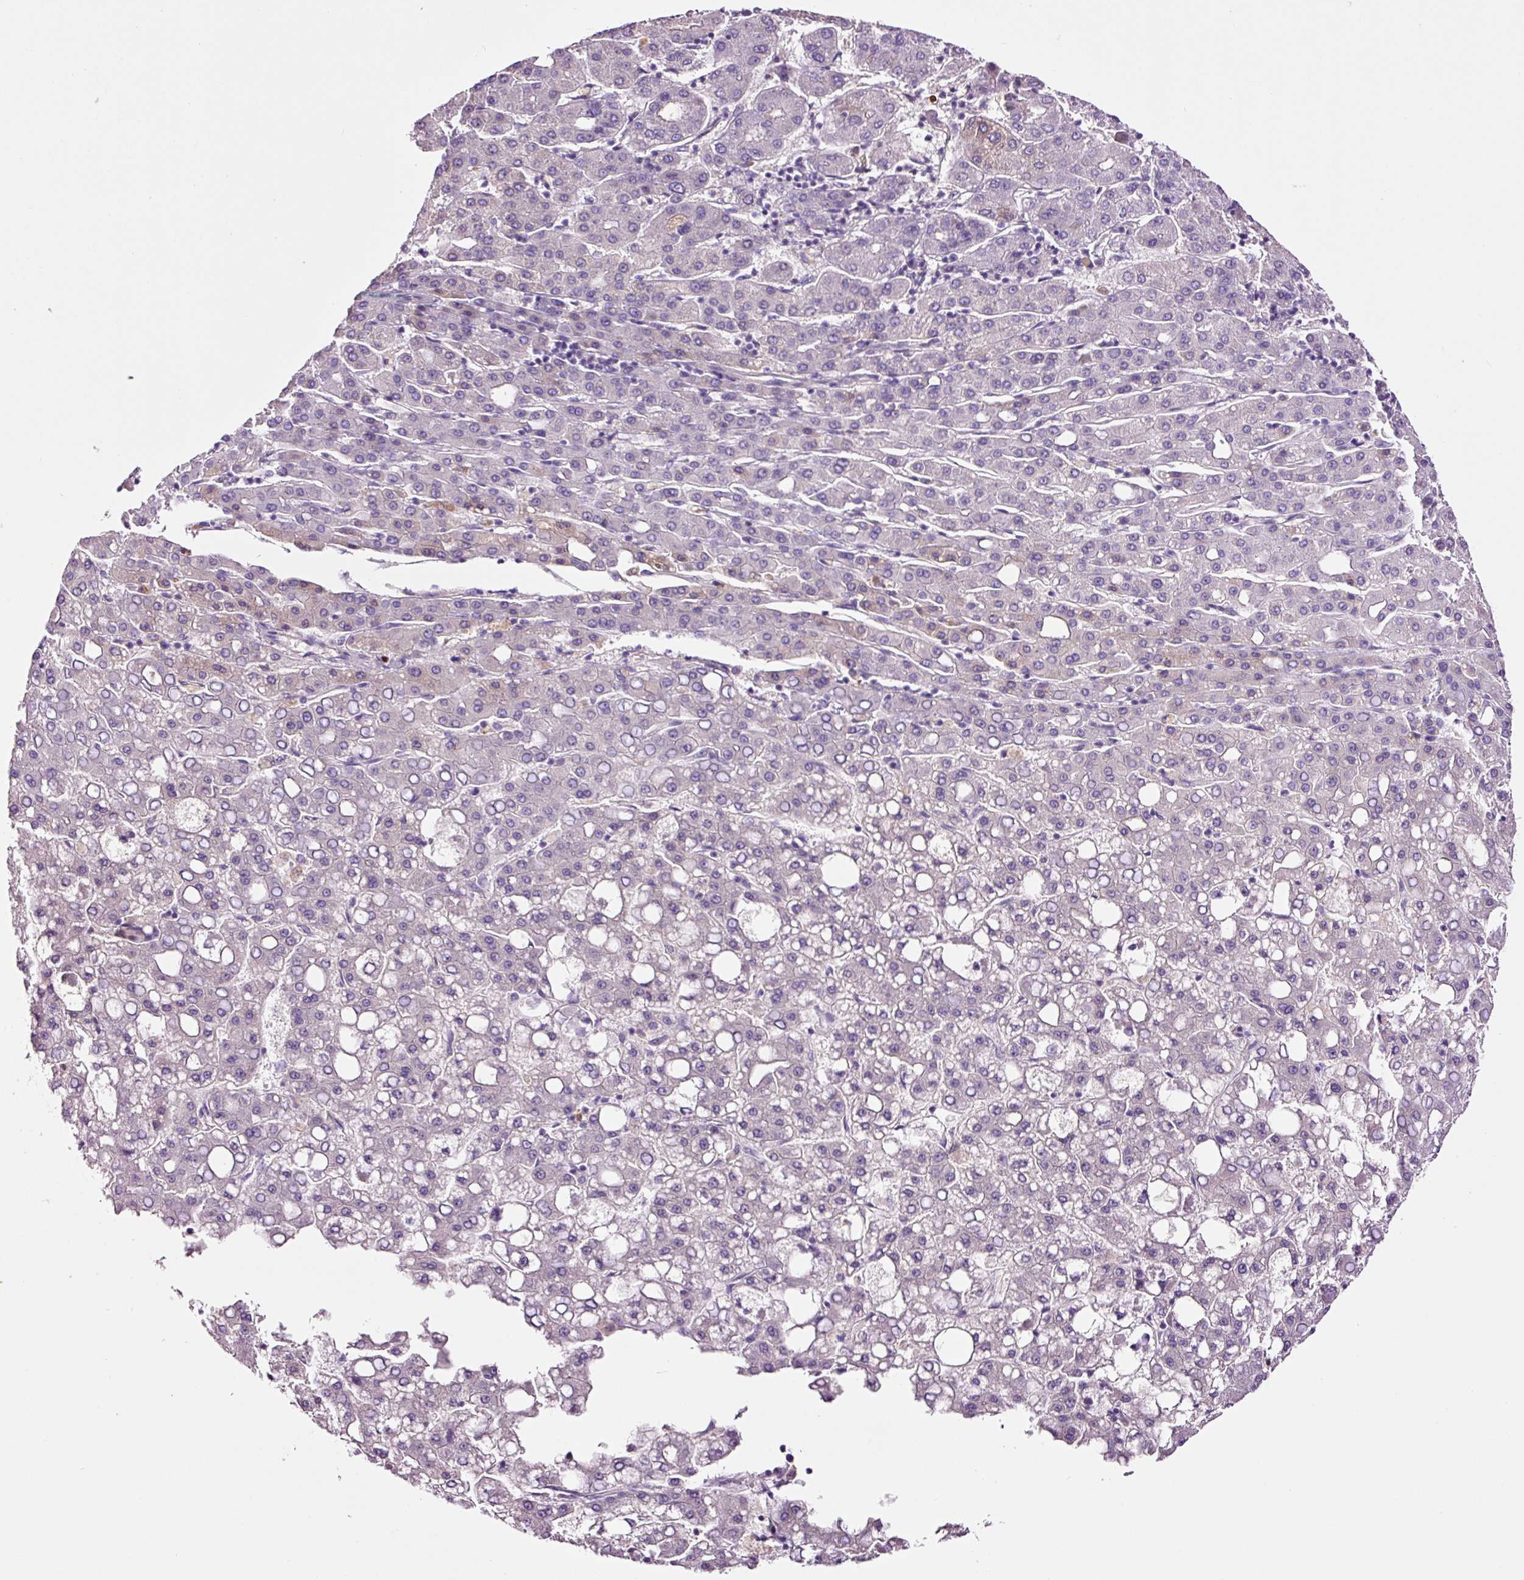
{"staining": {"intensity": "weak", "quantity": "<25%", "location": "cytoplasmic/membranous"}, "tissue": "liver cancer", "cell_type": "Tumor cells", "image_type": "cancer", "snomed": [{"axis": "morphology", "description": "Carcinoma, Hepatocellular, NOS"}, {"axis": "topography", "description": "Liver"}], "caption": "Immunohistochemistry (IHC) histopathology image of neoplastic tissue: liver cancer (hepatocellular carcinoma) stained with DAB (3,3'-diaminobenzidine) shows no significant protein staining in tumor cells. (DAB (3,3'-diaminobenzidine) IHC, high magnification).", "gene": "DPPA4", "patient": {"sex": "male", "age": 65}}